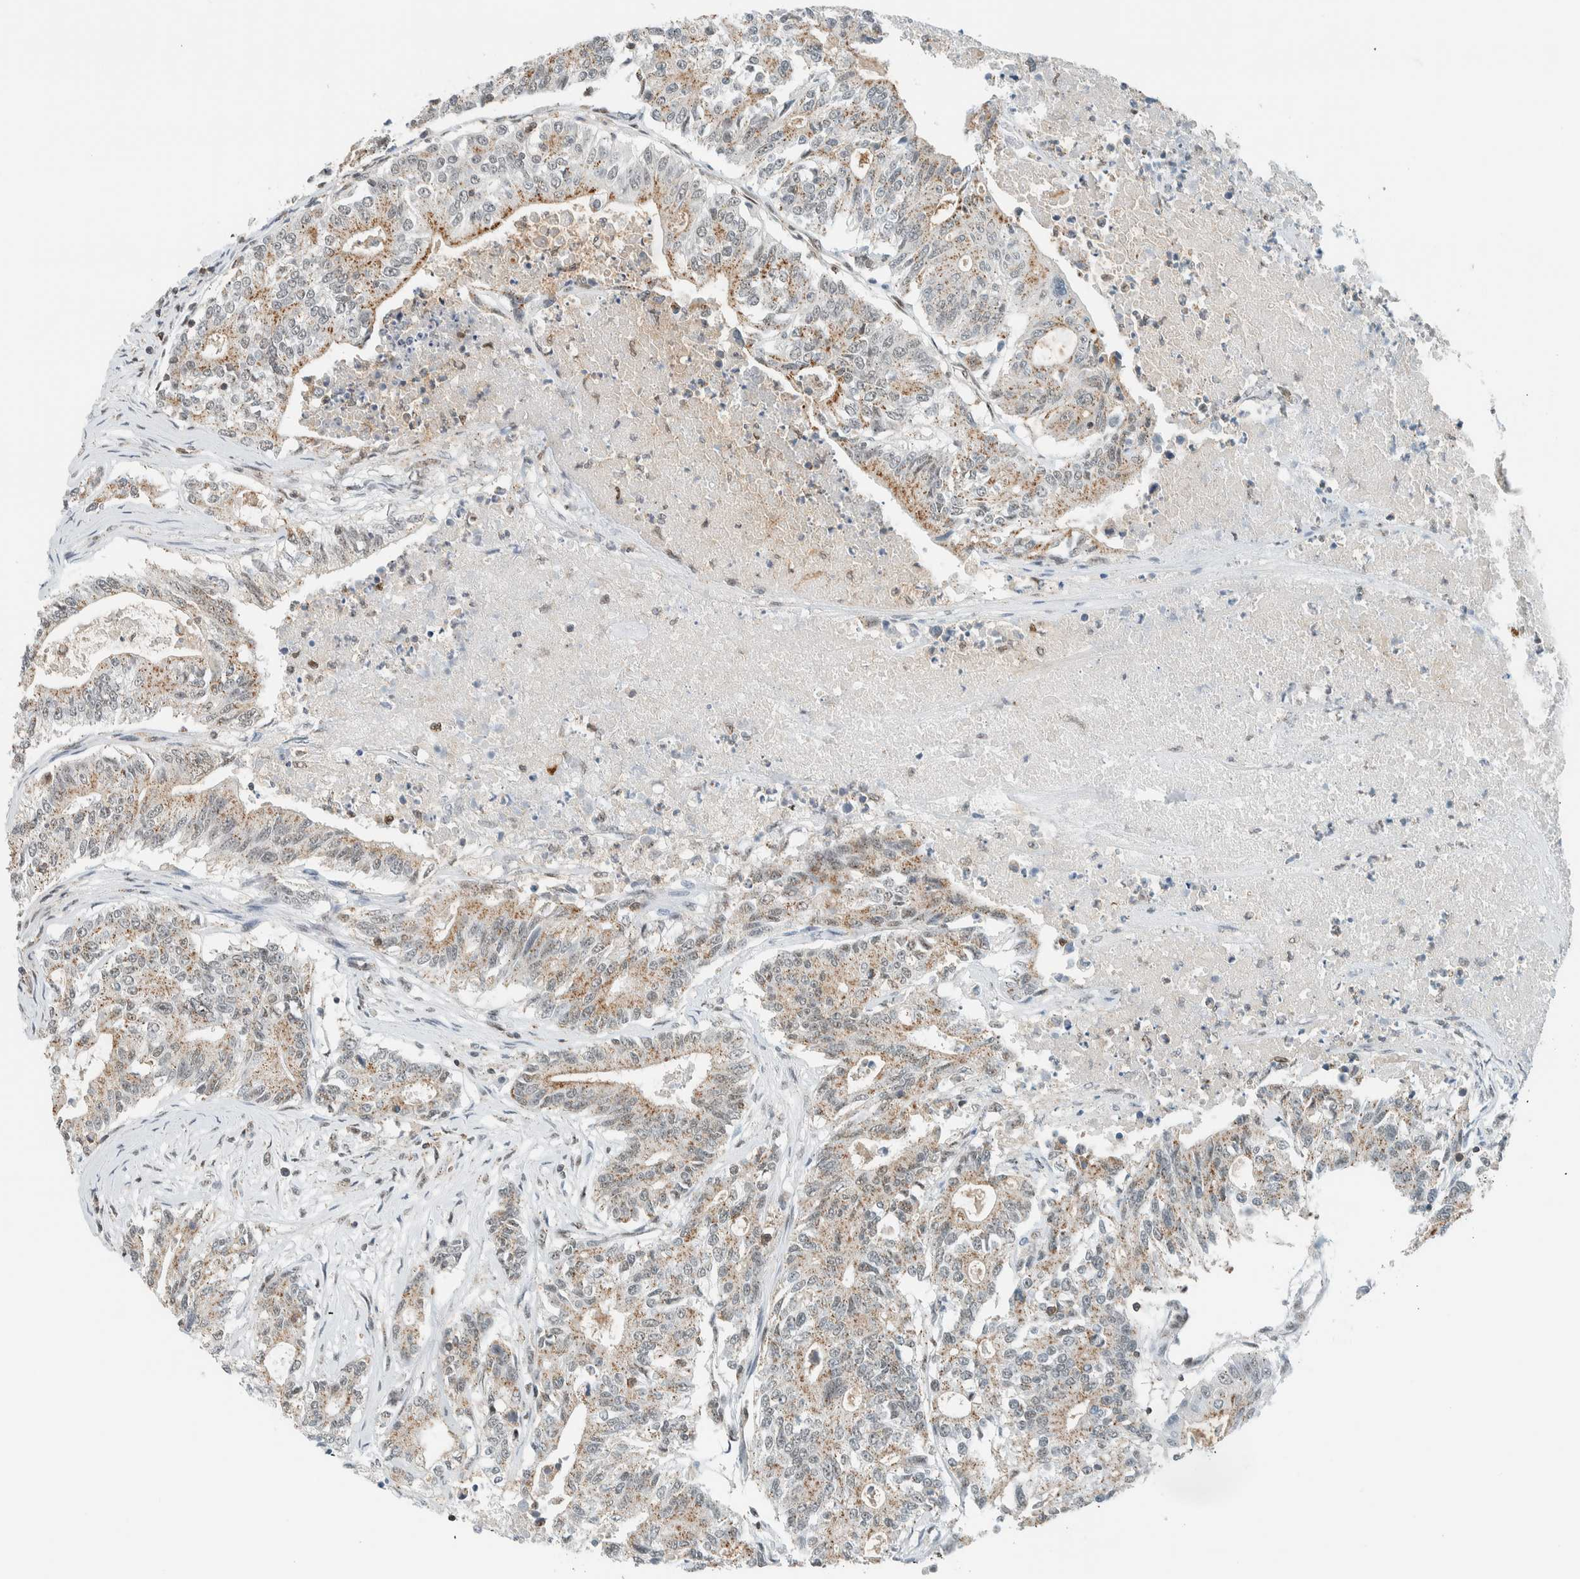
{"staining": {"intensity": "weak", "quantity": ">75%", "location": "cytoplasmic/membranous"}, "tissue": "colorectal cancer", "cell_type": "Tumor cells", "image_type": "cancer", "snomed": [{"axis": "morphology", "description": "Adenocarcinoma, NOS"}, {"axis": "topography", "description": "Colon"}], "caption": "A photomicrograph showing weak cytoplasmic/membranous expression in about >75% of tumor cells in colorectal cancer (adenocarcinoma), as visualized by brown immunohistochemical staining.", "gene": "CYSRT1", "patient": {"sex": "female", "age": 77}}